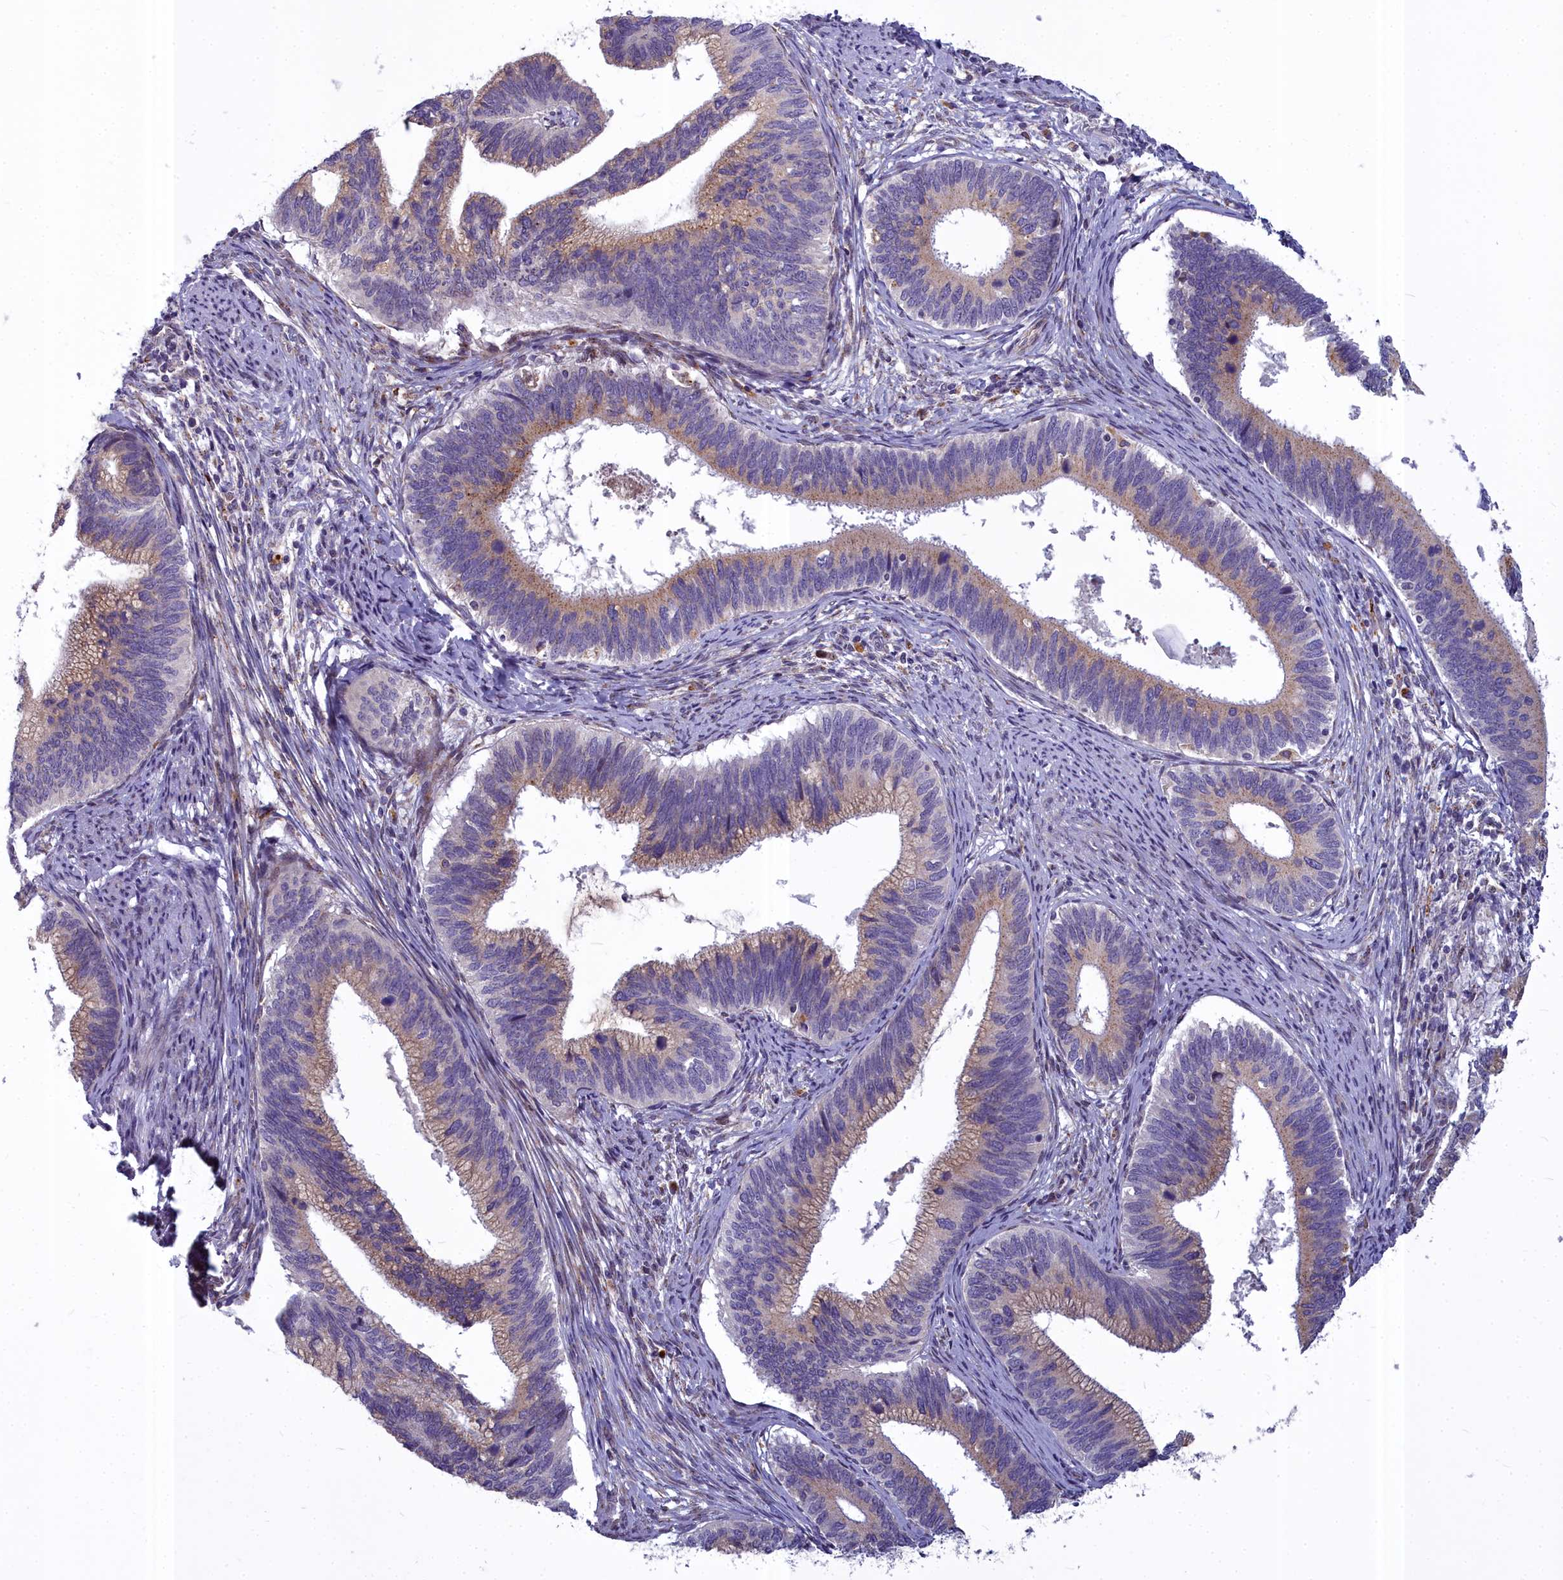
{"staining": {"intensity": "moderate", "quantity": "25%-75%", "location": "cytoplasmic/membranous"}, "tissue": "cervical cancer", "cell_type": "Tumor cells", "image_type": "cancer", "snomed": [{"axis": "morphology", "description": "Adenocarcinoma, NOS"}, {"axis": "topography", "description": "Cervix"}], "caption": "IHC (DAB (3,3'-diaminobenzidine)) staining of human cervical cancer (adenocarcinoma) reveals moderate cytoplasmic/membranous protein expression in about 25%-75% of tumor cells. (DAB IHC with brightfield microscopy, high magnification).", "gene": "WDPCP", "patient": {"sex": "female", "age": 42}}